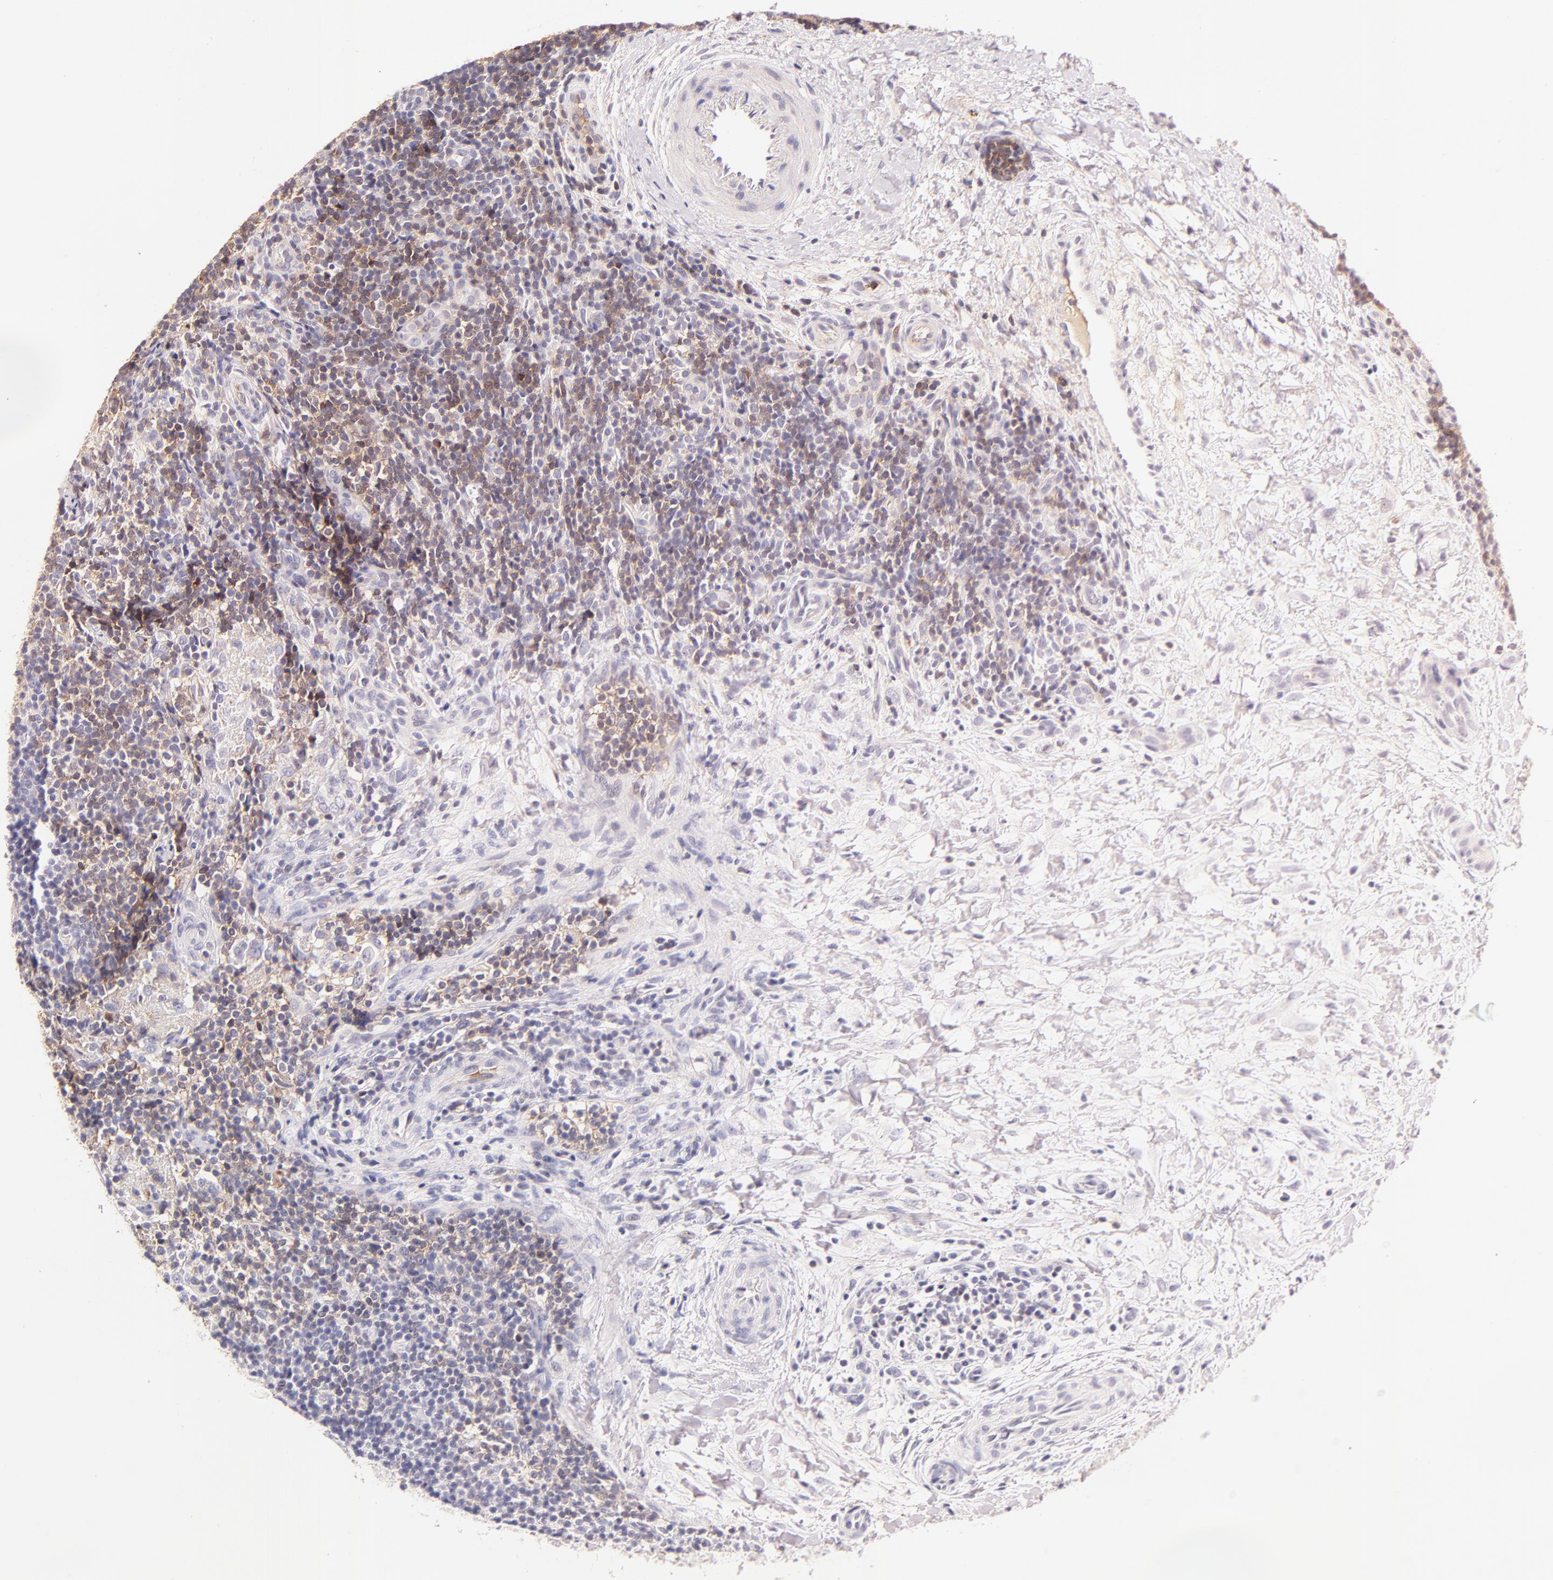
{"staining": {"intensity": "negative", "quantity": "none", "location": "none"}, "tissue": "lymphoma", "cell_type": "Tumor cells", "image_type": "cancer", "snomed": [{"axis": "morphology", "description": "Malignant lymphoma, non-Hodgkin's type, Low grade"}, {"axis": "topography", "description": "Lymph node"}], "caption": "Tumor cells are negative for brown protein staining in lymphoma.", "gene": "TRAT1", "patient": {"sex": "female", "age": 76}}